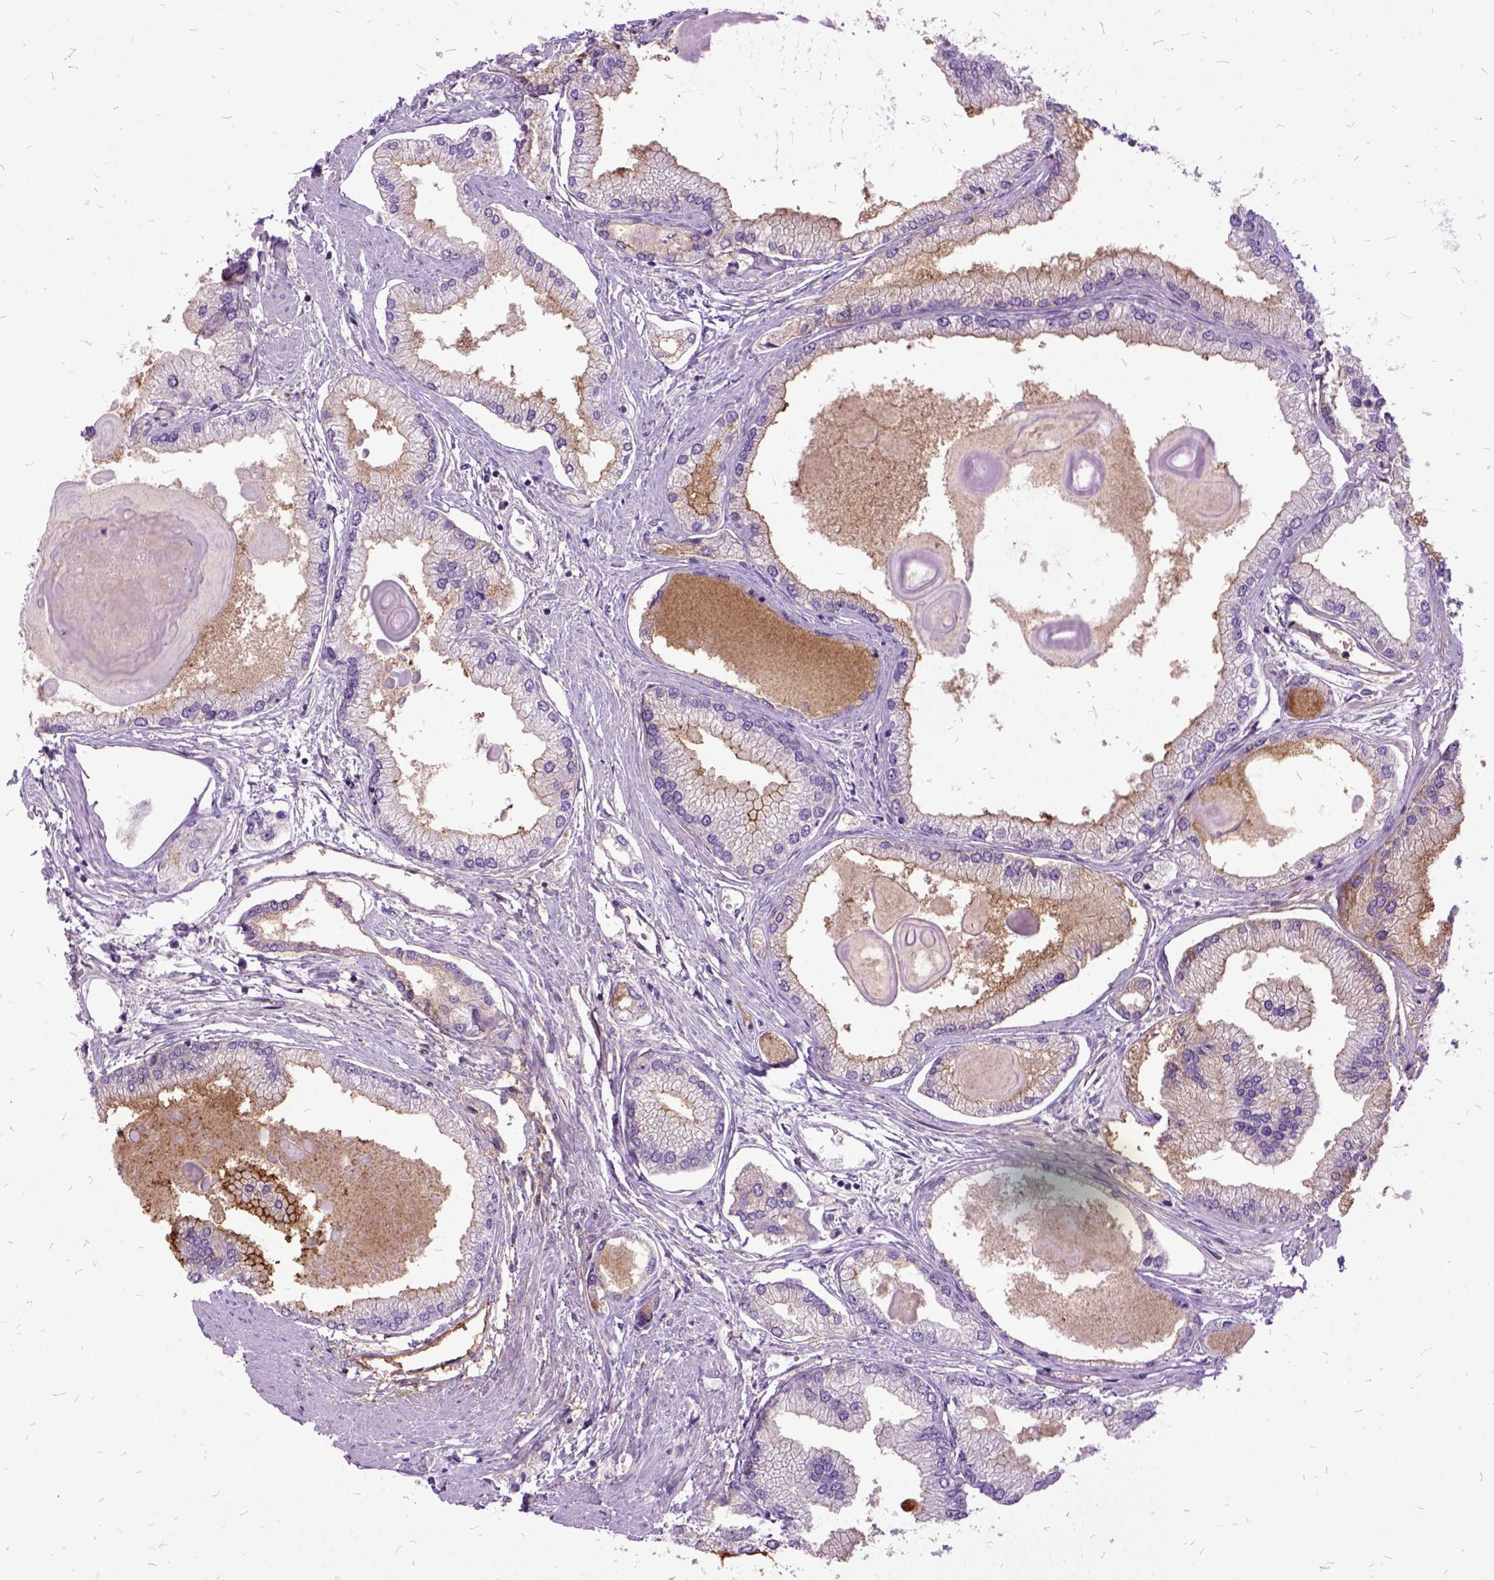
{"staining": {"intensity": "moderate", "quantity": "25%-75%", "location": "cytoplasmic/membranous"}, "tissue": "prostate cancer", "cell_type": "Tumor cells", "image_type": "cancer", "snomed": [{"axis": "morphology", "description": "Adenocarcinoma, High grade"}, {"axis": "topography", "description": "Prostate"}], "caption": "Protein analysis of prostate adenocarcinoma (high-grade) tissue displays moderate cytoplasmic/membranous expression in about 25%-75% of tumor cells. The staining was performed using DAB (3,3'-diaminobenzidine) to visualize the protein expression in brown, while the nuclei were stained in blue with hematoxylin (Magnification: 20x).", "gene": "MME", "patient": {"sex": "male", "age": 68}}